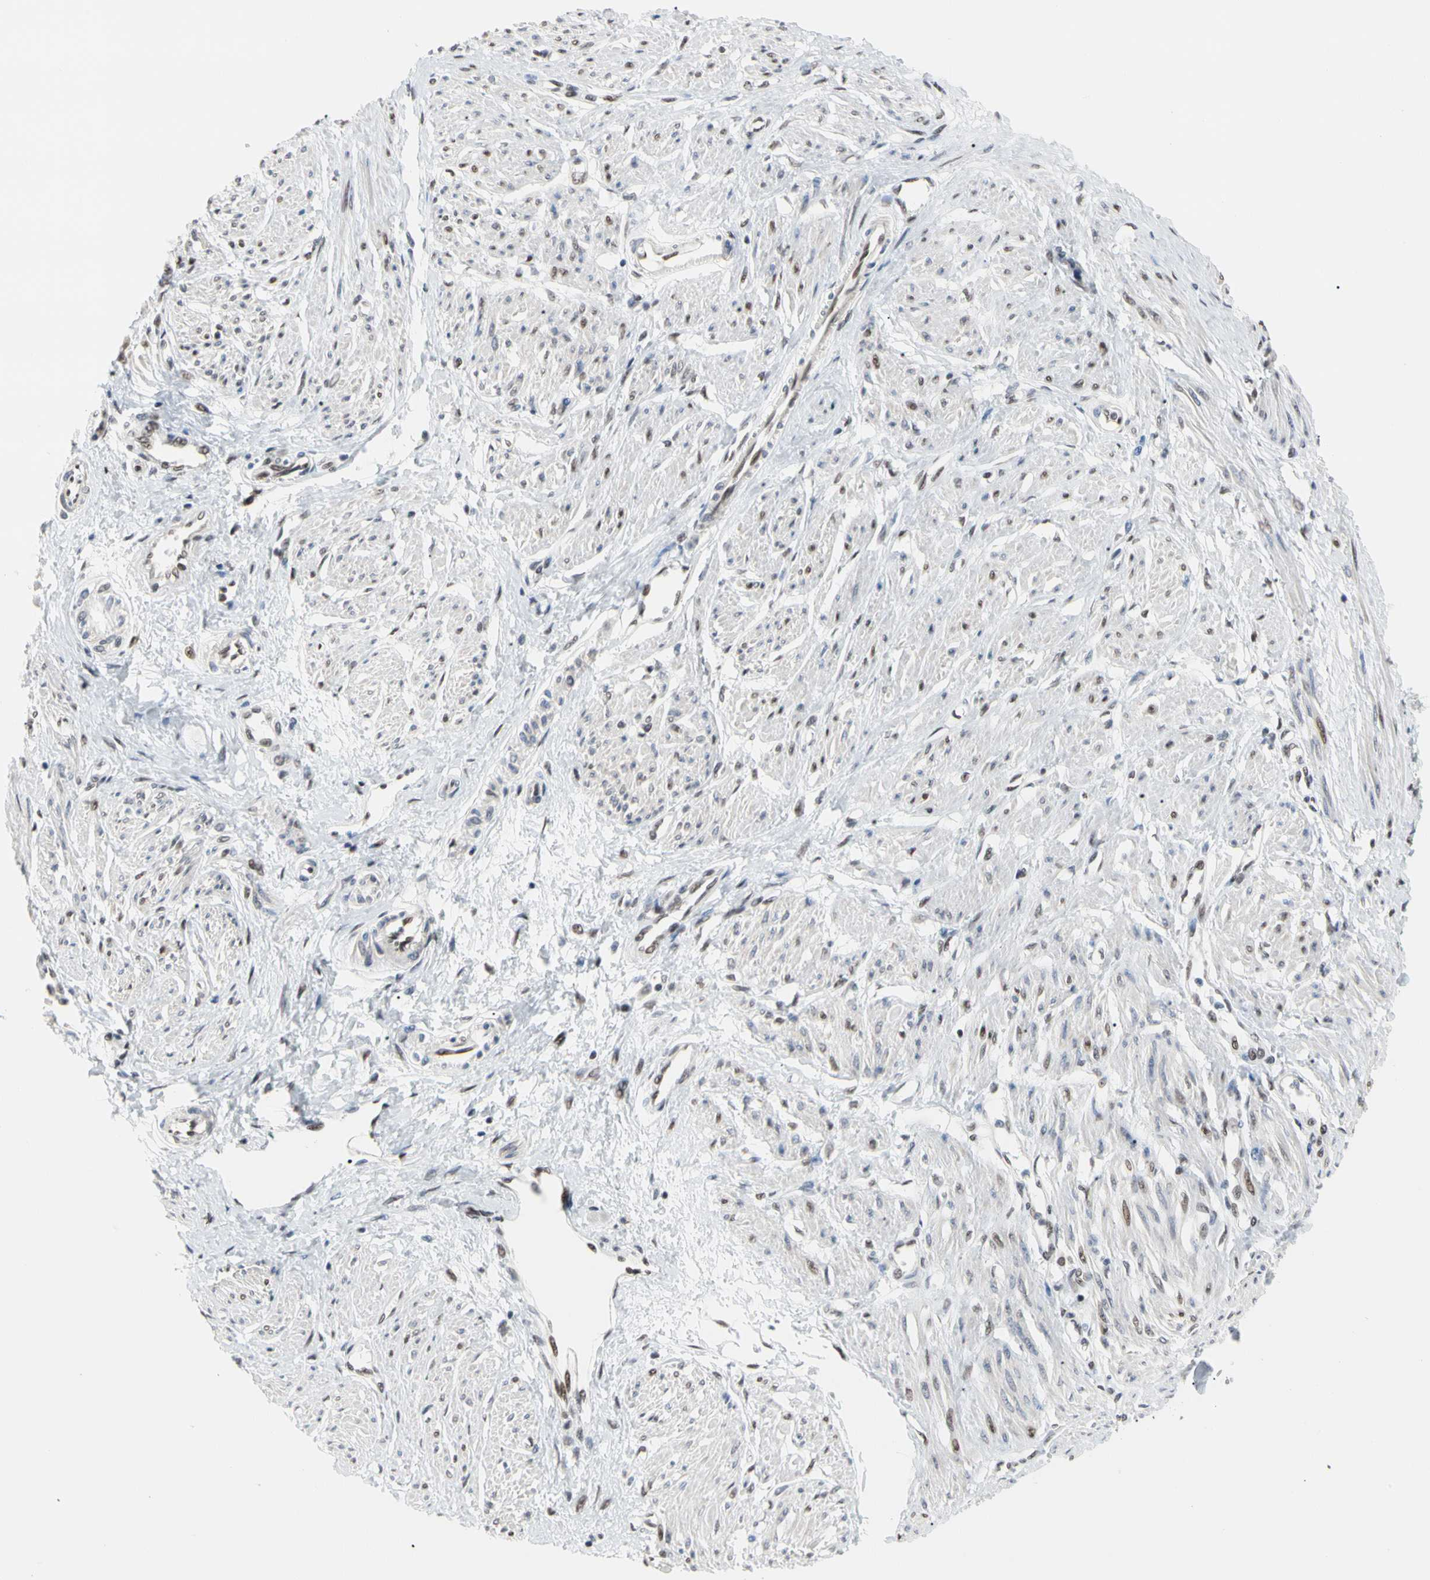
{"staining": {"intensity": "moderate", "quantity": "25%-75%", "location": "nuclear"}, "tissue": "smooth muscle", "cell_type": "Smooth muscle cells", "image_type": "normal", "snomed": [{"axis": "morphology", "description": "Normal tissue, NOS"}, {"axis": "topography", "description": "Smooth muscle"}, {"axis": "topography", "description": "Uterus"}], "caption": "A brown stain labels moderate nuclear positivity of a protein in smooth muscle cells of benign human smooth muscle. The staining is performed using DAB brown chromogen to label protein expression. The nuclei are counter-stained blue using hematoxylin.", "gene": "FAM98B", "patient": {"sex": "female", "age": 39}}